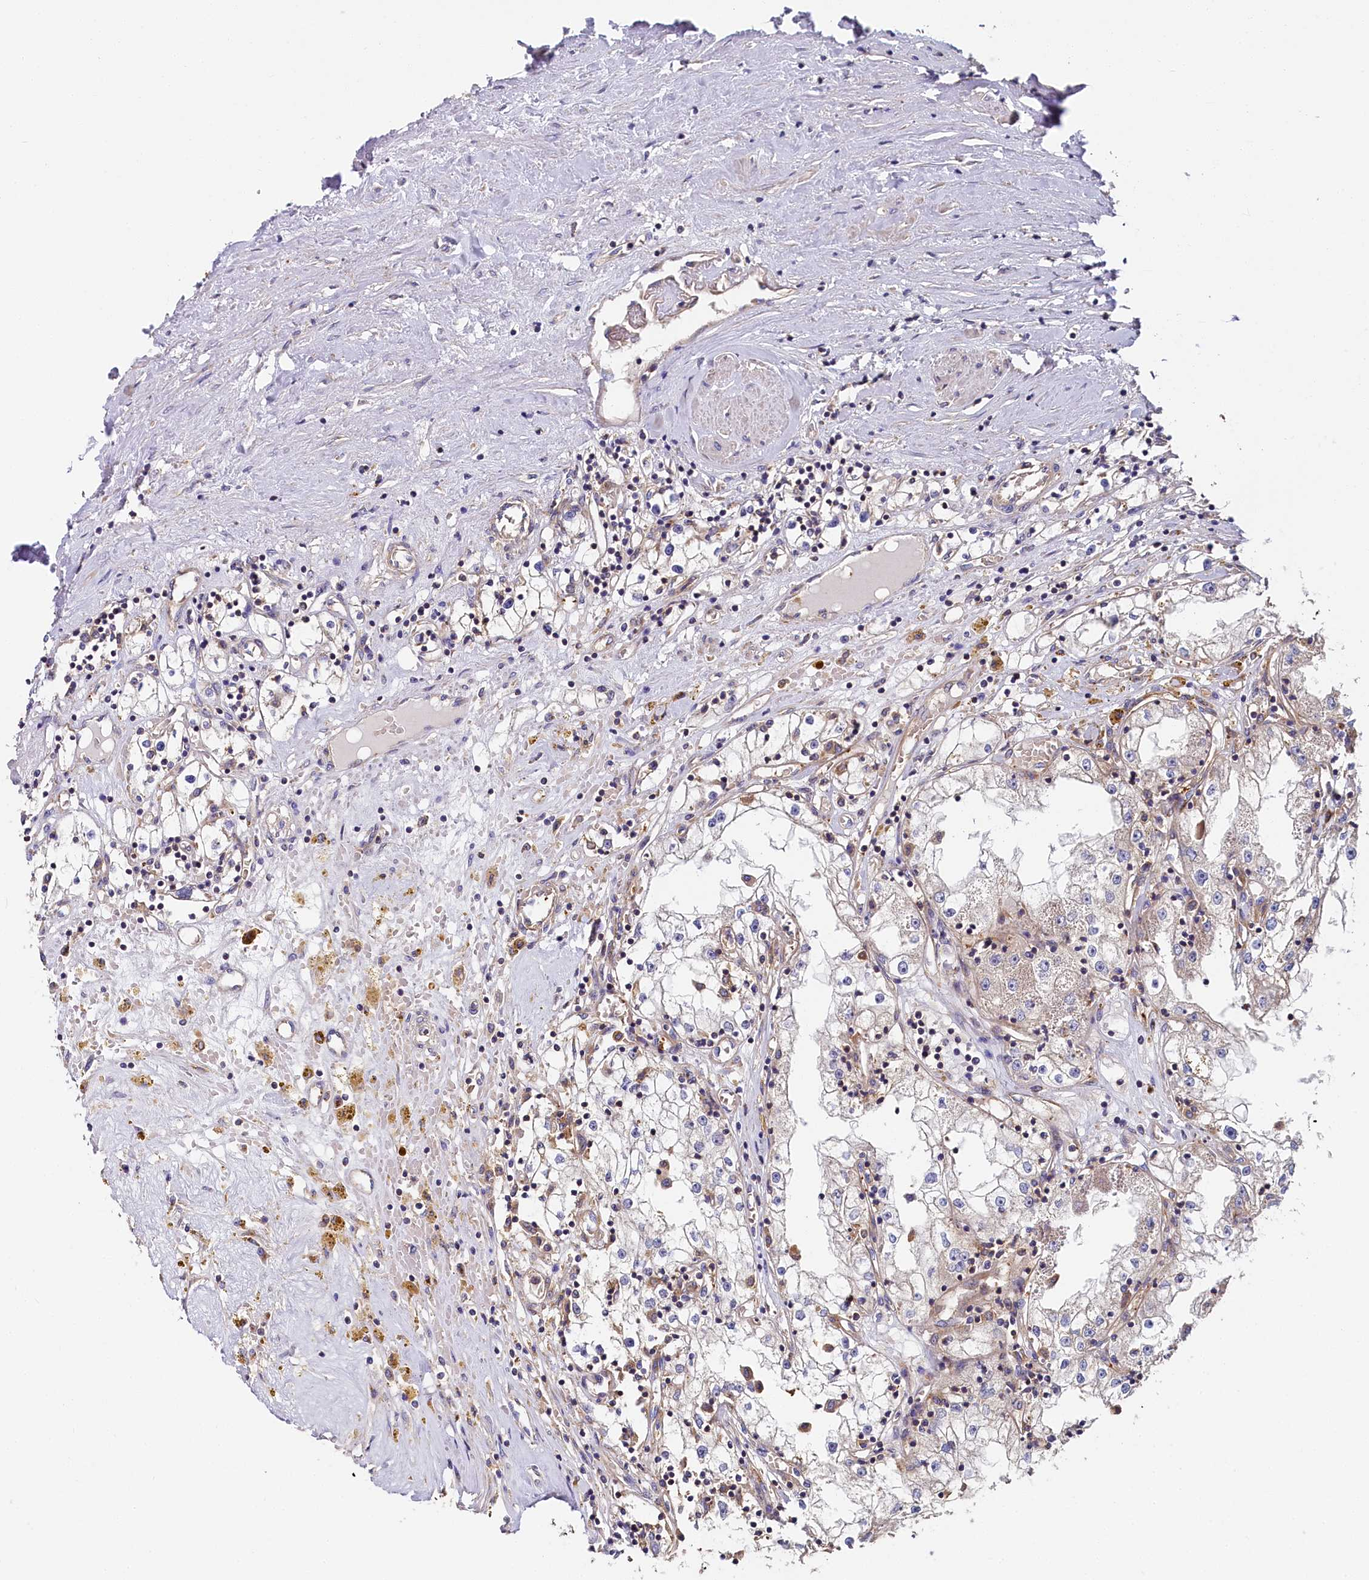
{"staining": {"intensity": "weak", "quantity": "<25%", "location": "cytoplasmic/membranous"}, "tissue": "renal cancer", "cell_type": "Tumor cells", "image_type": "cancer", "snomed": [{"axis": "morphology", "description": "Adenocarcinoma, NOS"}, {"axis": "topography", "description": "Kidney"}], "caption": "An immunohistochemistry (IHC) photomicrograph of renal adenocarcinoma is shown. There is no staining in tumor cells of renal adenocarcinoma.", "gene": "PPIP5K1", "patient": {"sex": "male", "age": 56}}